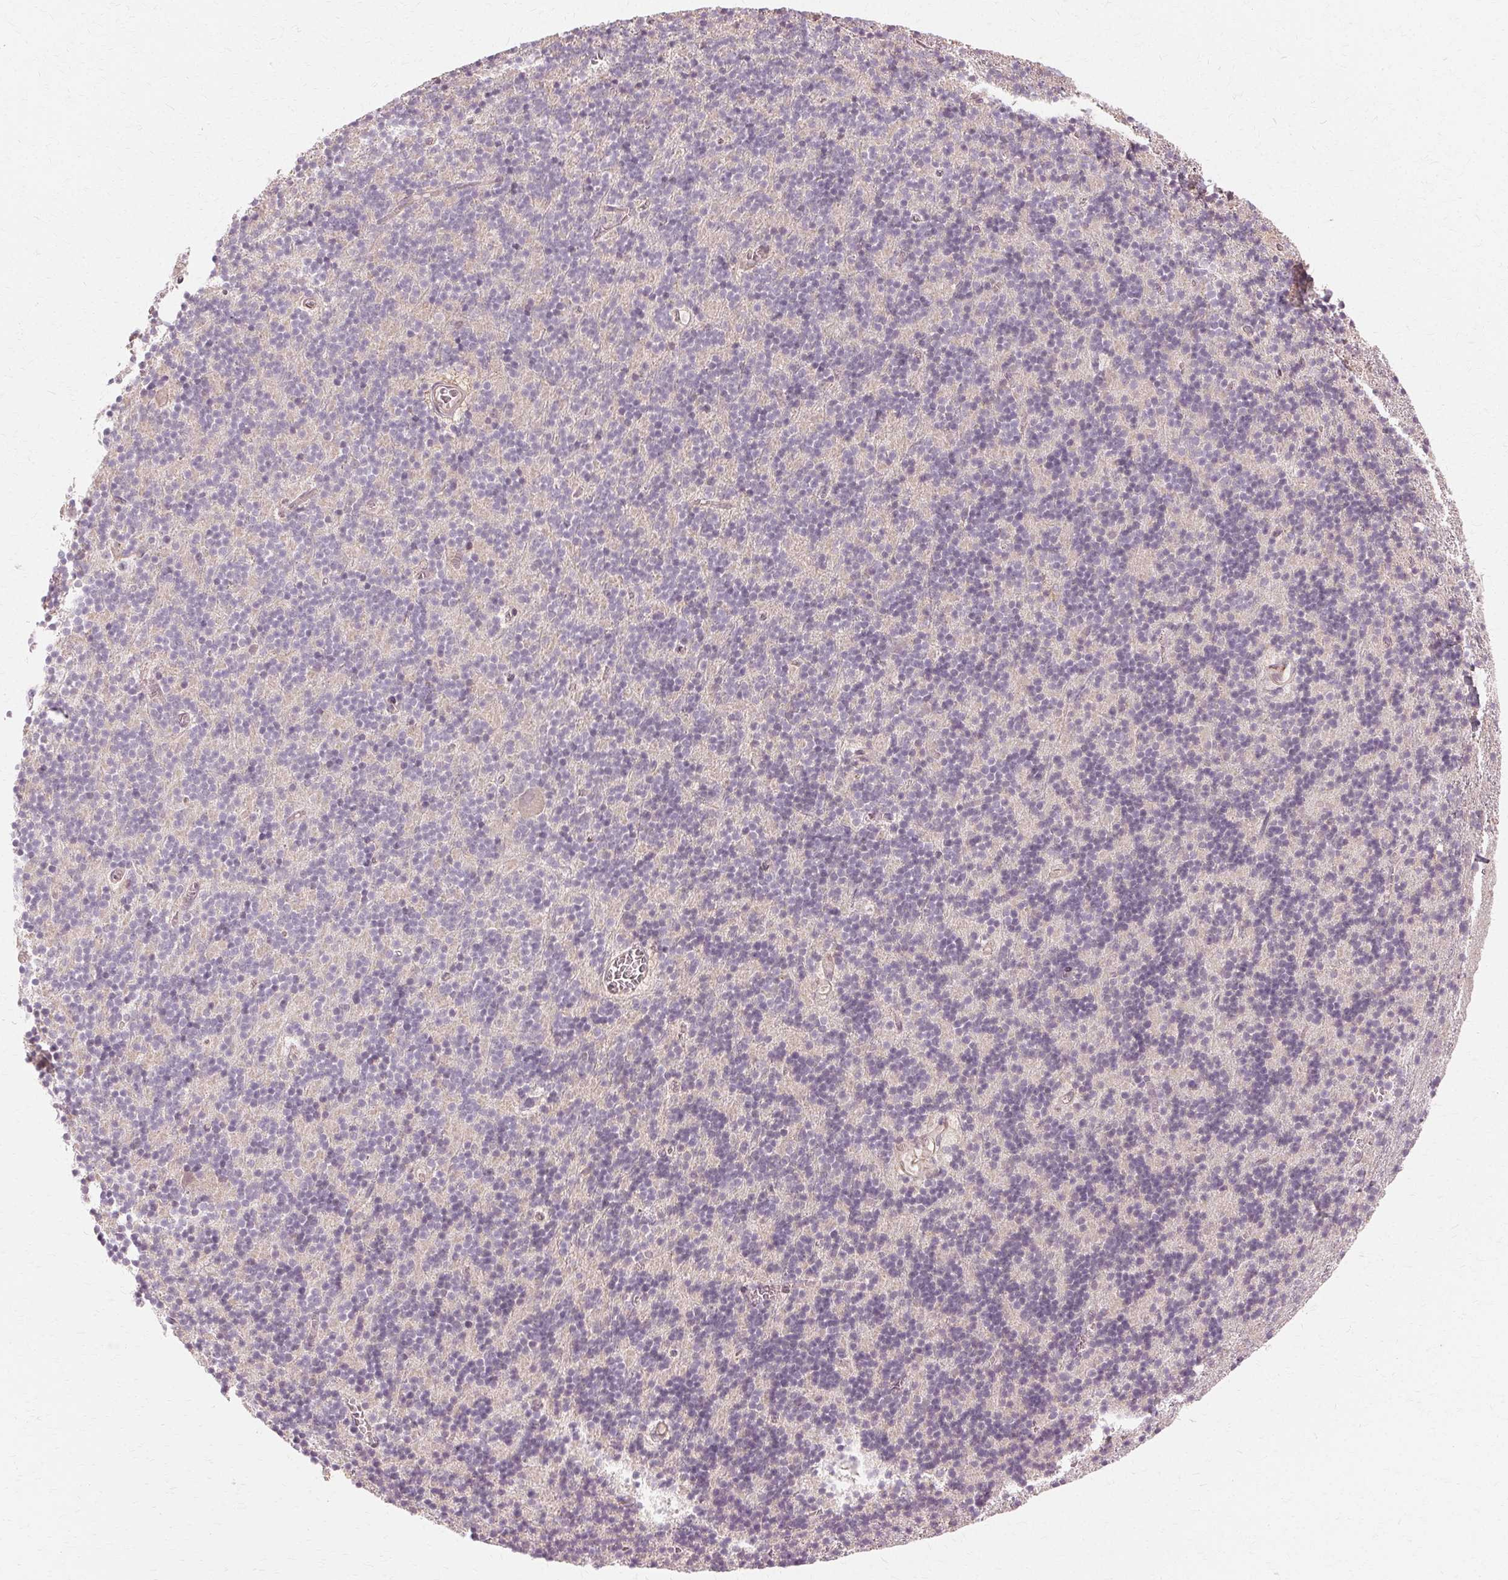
{"staining": {"intensity": "negative", "quantity": "none", "location": "none"}, "tissue": "cerebellum", "cell_type": "Cells in granular layer", "image_type": "normal", "snomed": [{"axis": "morphology", "description": "Normal tissue, NOS"}, {"axis": "topography", "description": "Cerebellum"}], "caption": "Immunohistochemistry of normal human cerebellum reveals no expression in cells in granular layer. The staining was performed using DAB (3,3'-diaminobenzidine) to visualize the protein expression in brown, while the nuclei were stained in blue with hematoxylin (Magnification: 20x).", "gene": "USP8", "patient": {"sex": "male", "age": 70}}